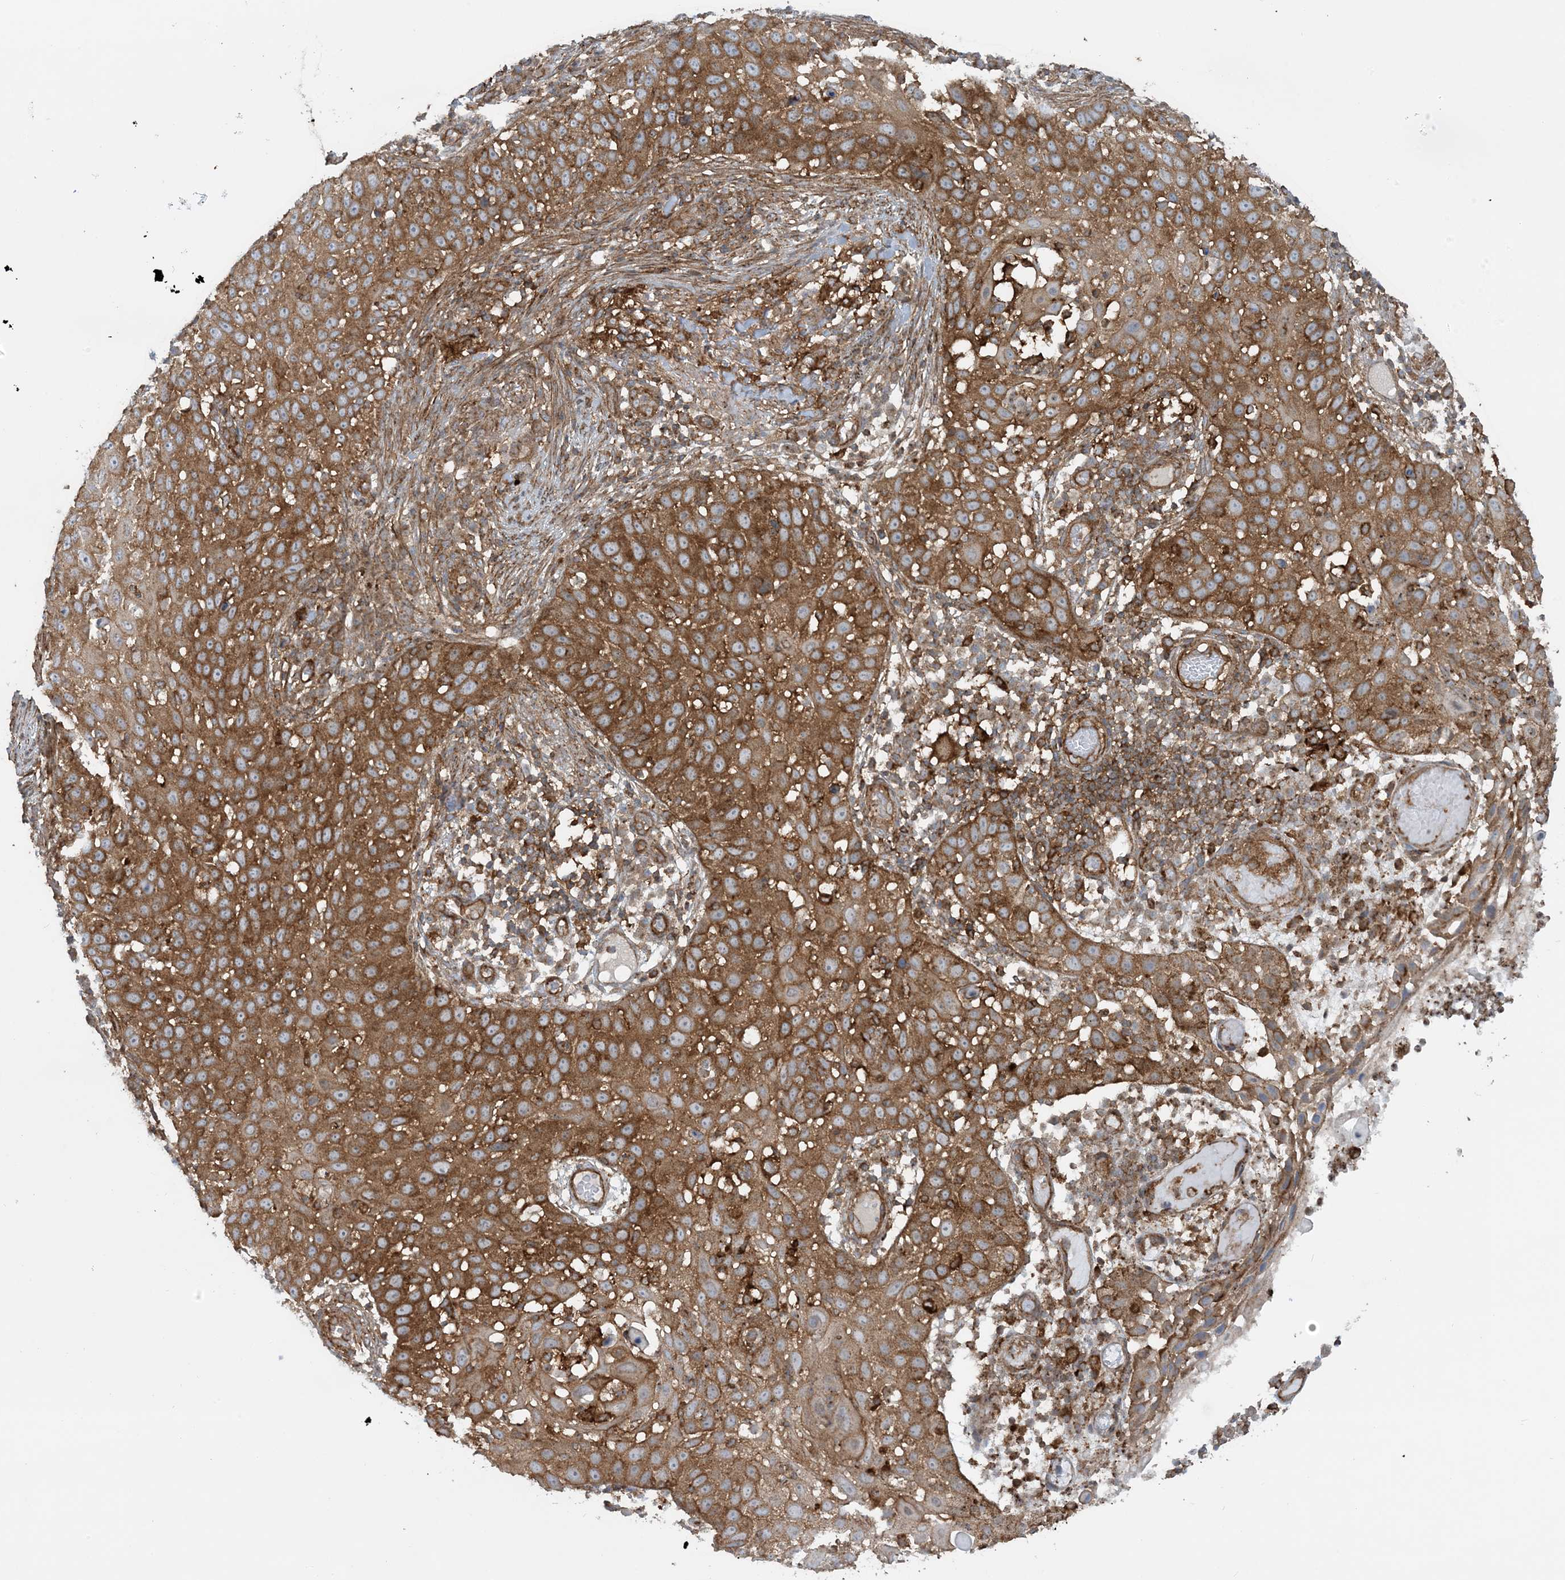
{"staining": {"intensity": "moderate", "quantity": ">75%", "location": "cytoplasmic/membranous"}, "tissue": "skin cancer", "cell_type": "Tumor cells", "image_type": "cancer", "snomed": [{"axis": "morphology", "description": "Squamous cell carcinoma, NOS"}, {"axis": "topography", "description": "Skin"}], "caption": "A brown stain labels moderate cytoplasmic/membranous positivity of a protein in skin cancer tumor cells.", "gene": "STAM2", "patient": {"sex": "female", "age": 44}}